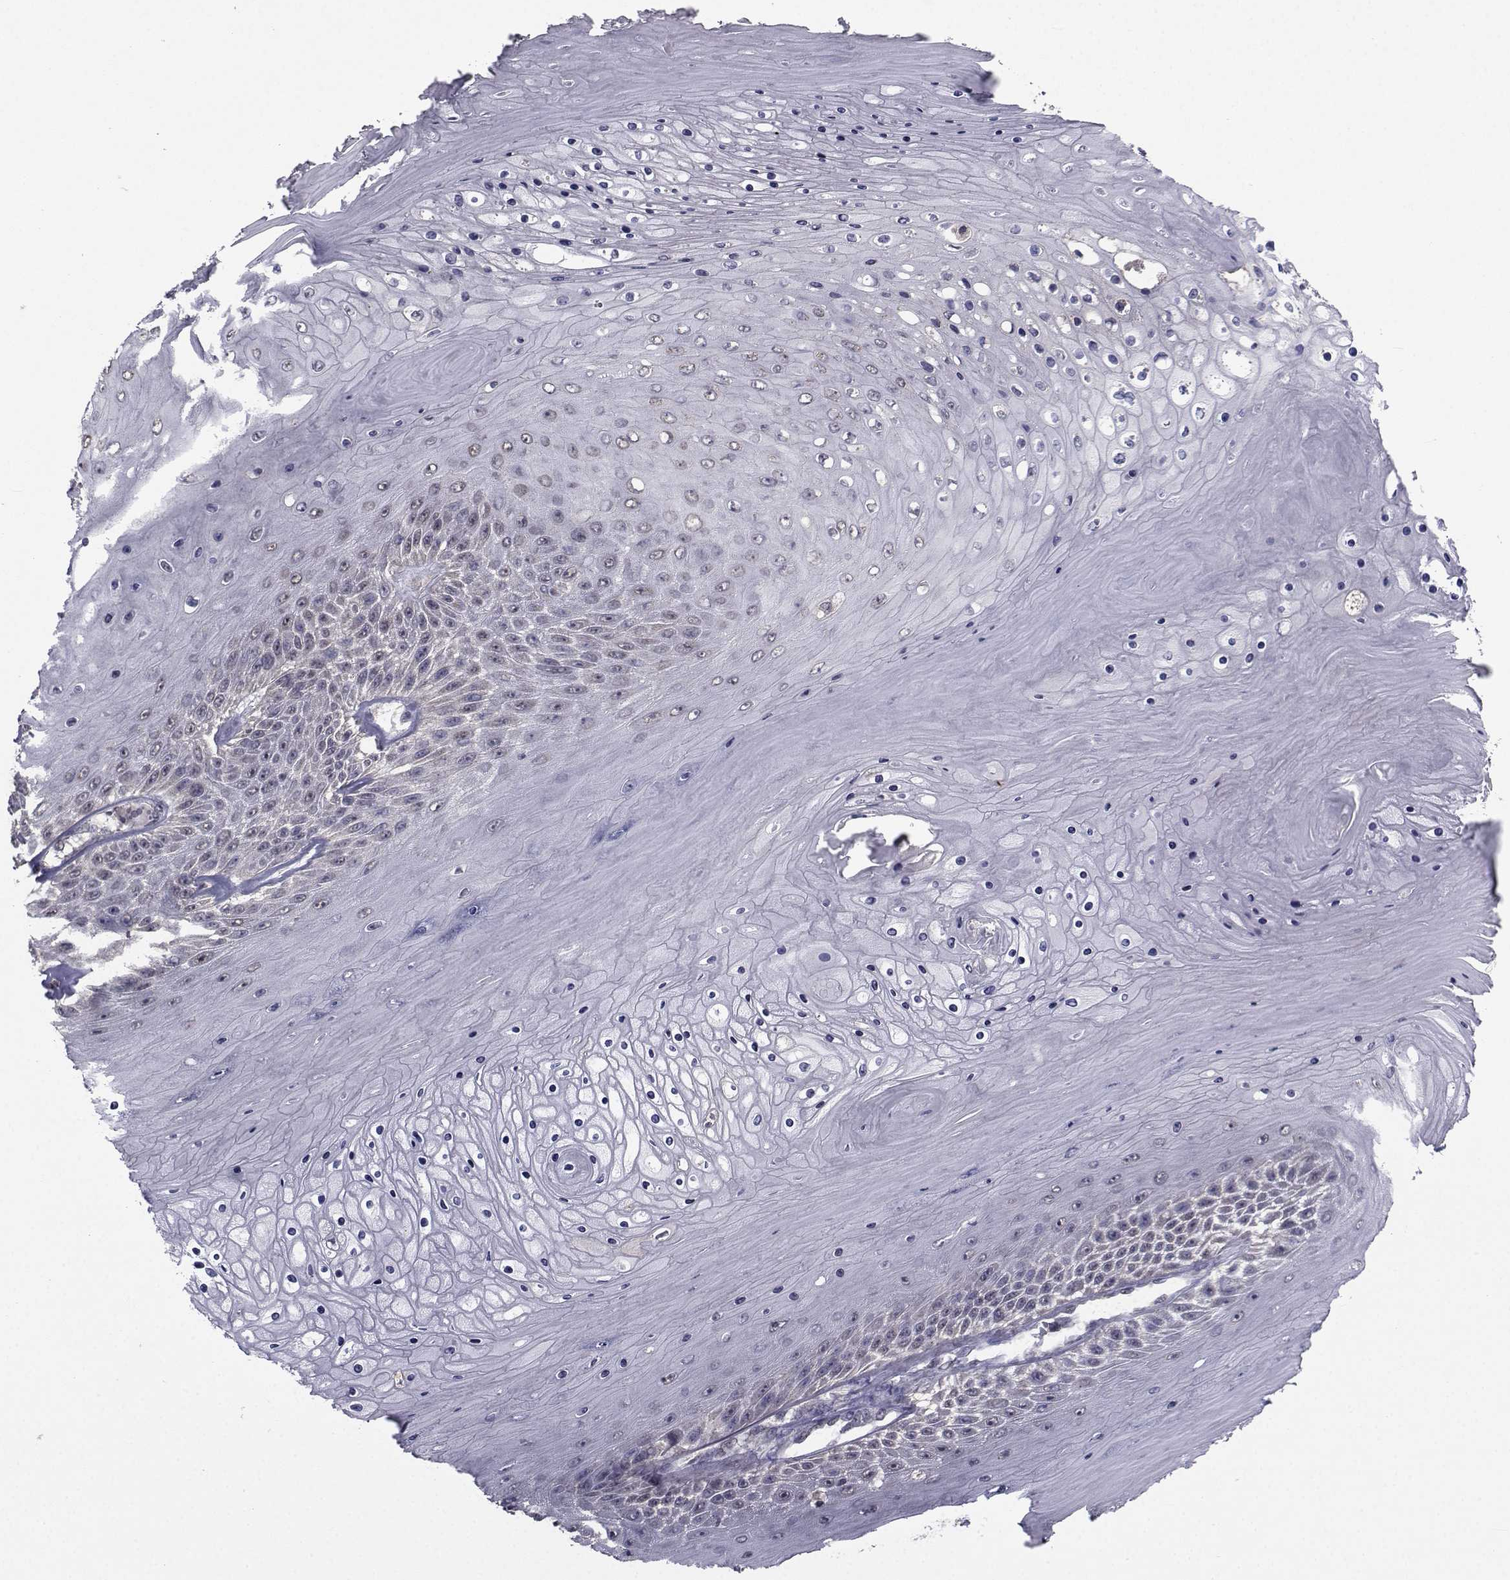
{"staining": {"intensity": "negative", "quantity": "none", "location": "none"}, "tissue": "skin cancer", "cell_type": "Tumor cells", "image_type": "cancer", "snomed": [{"axis": "morphology", "description": "Squamous cell carcinoma, NOS"}, {"axis": "topography", "description": "Skin"}], "caption": "Tumor cells show no significant staining in skin squamous cell carcinoma. (Immunohistochemistry, brightfield microscopy, high magnification).", "gene": "CYP2S1", "patient": {"sex": "male", "age": 62}}